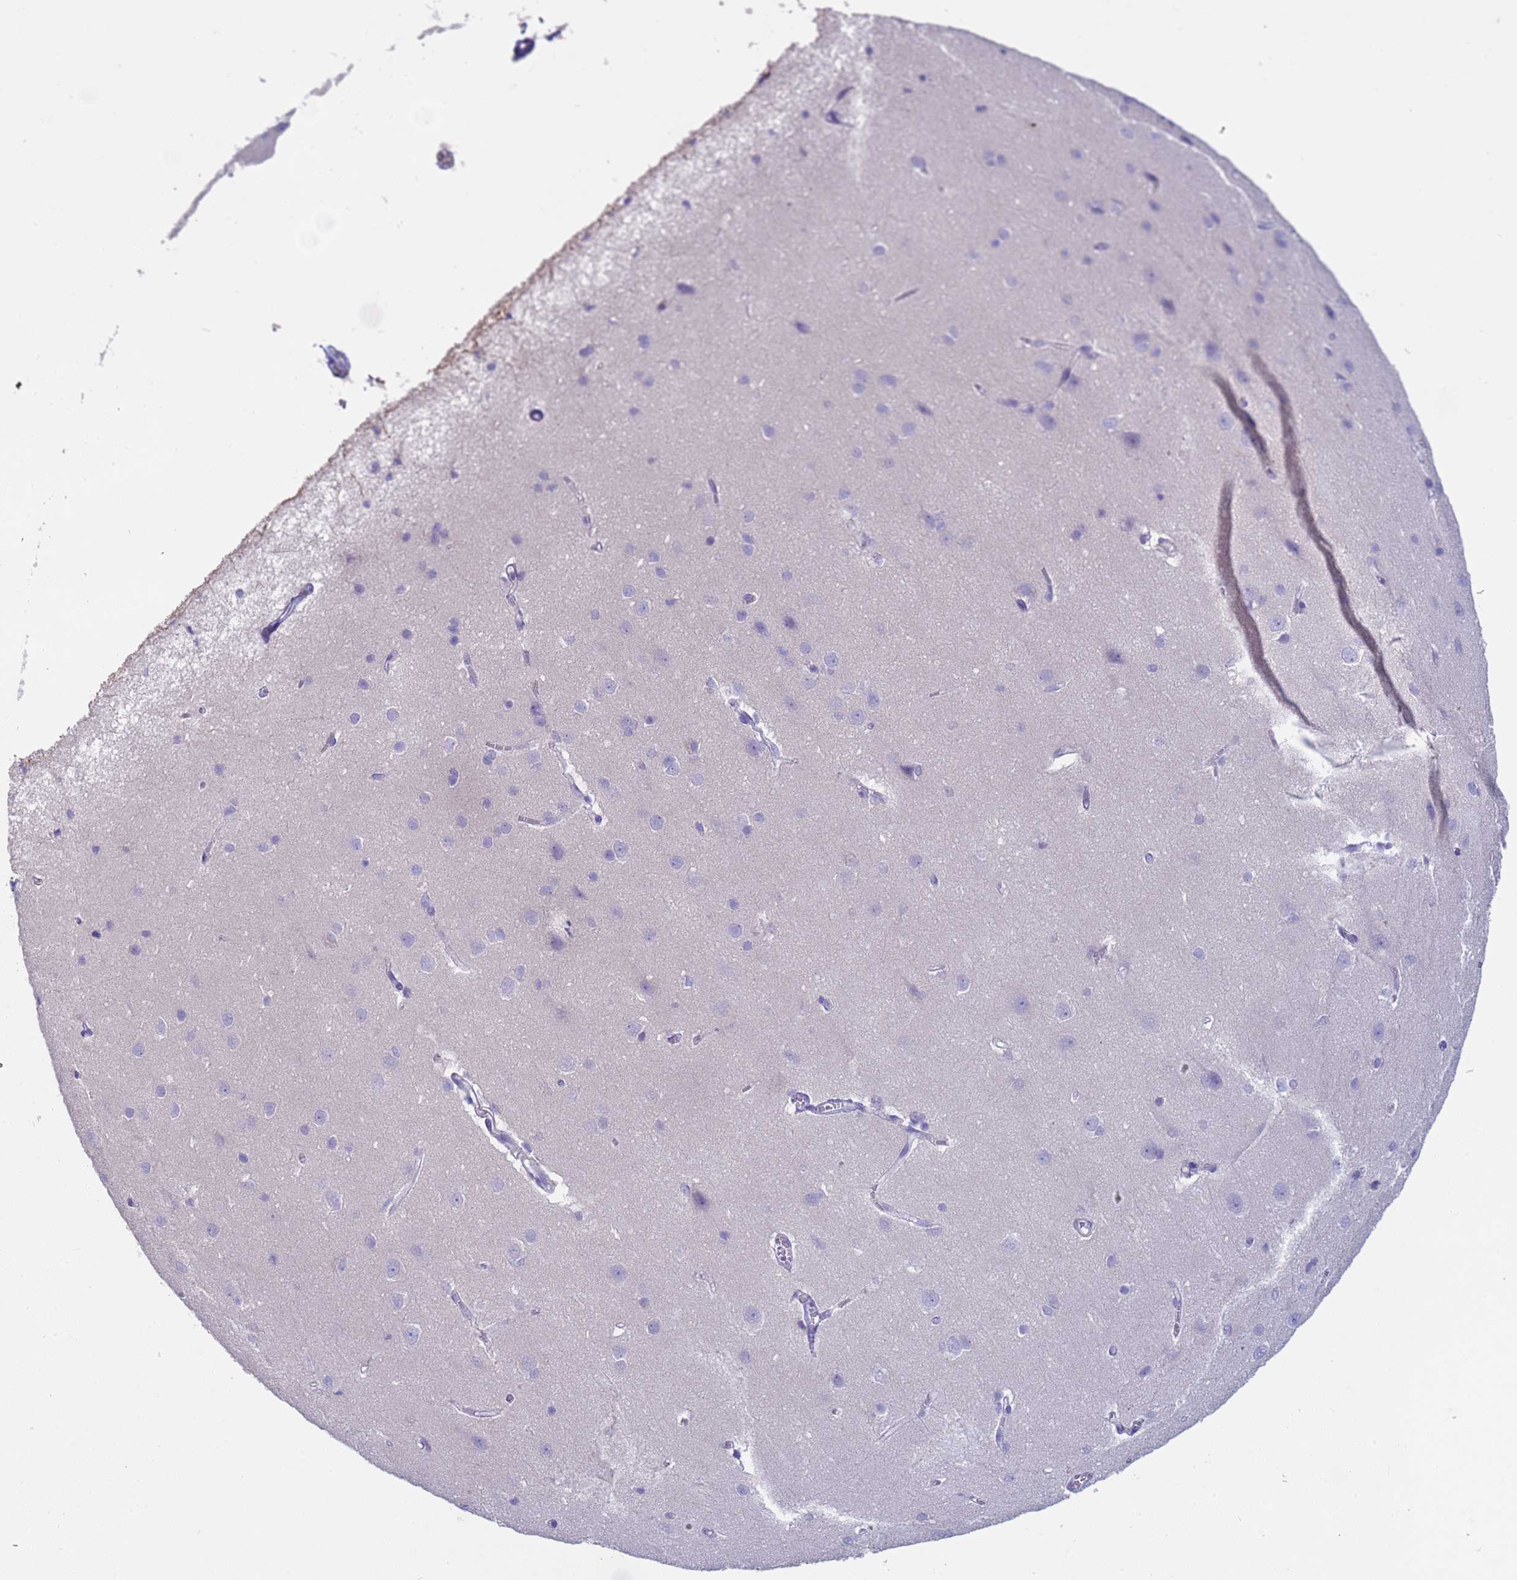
{"staining": {"intensity": "negative", "quantity": "none", "location": "none"}, "tissue": "cerebral cortex", "cell_type": "Endothelial cells", "image_type": "normal", "snomed": [{"axis": "morphology", "description": "Normal tissue, NOS"}, {"axis": "topography", "description": "Cerebral cortex"}], "caption": "This is an IHC micrograph of benign human cerebral cortex. There is no staining in endothelial cells.", "gene": "KBTBD3", "patient": {"sex": "male", "age": 37}}